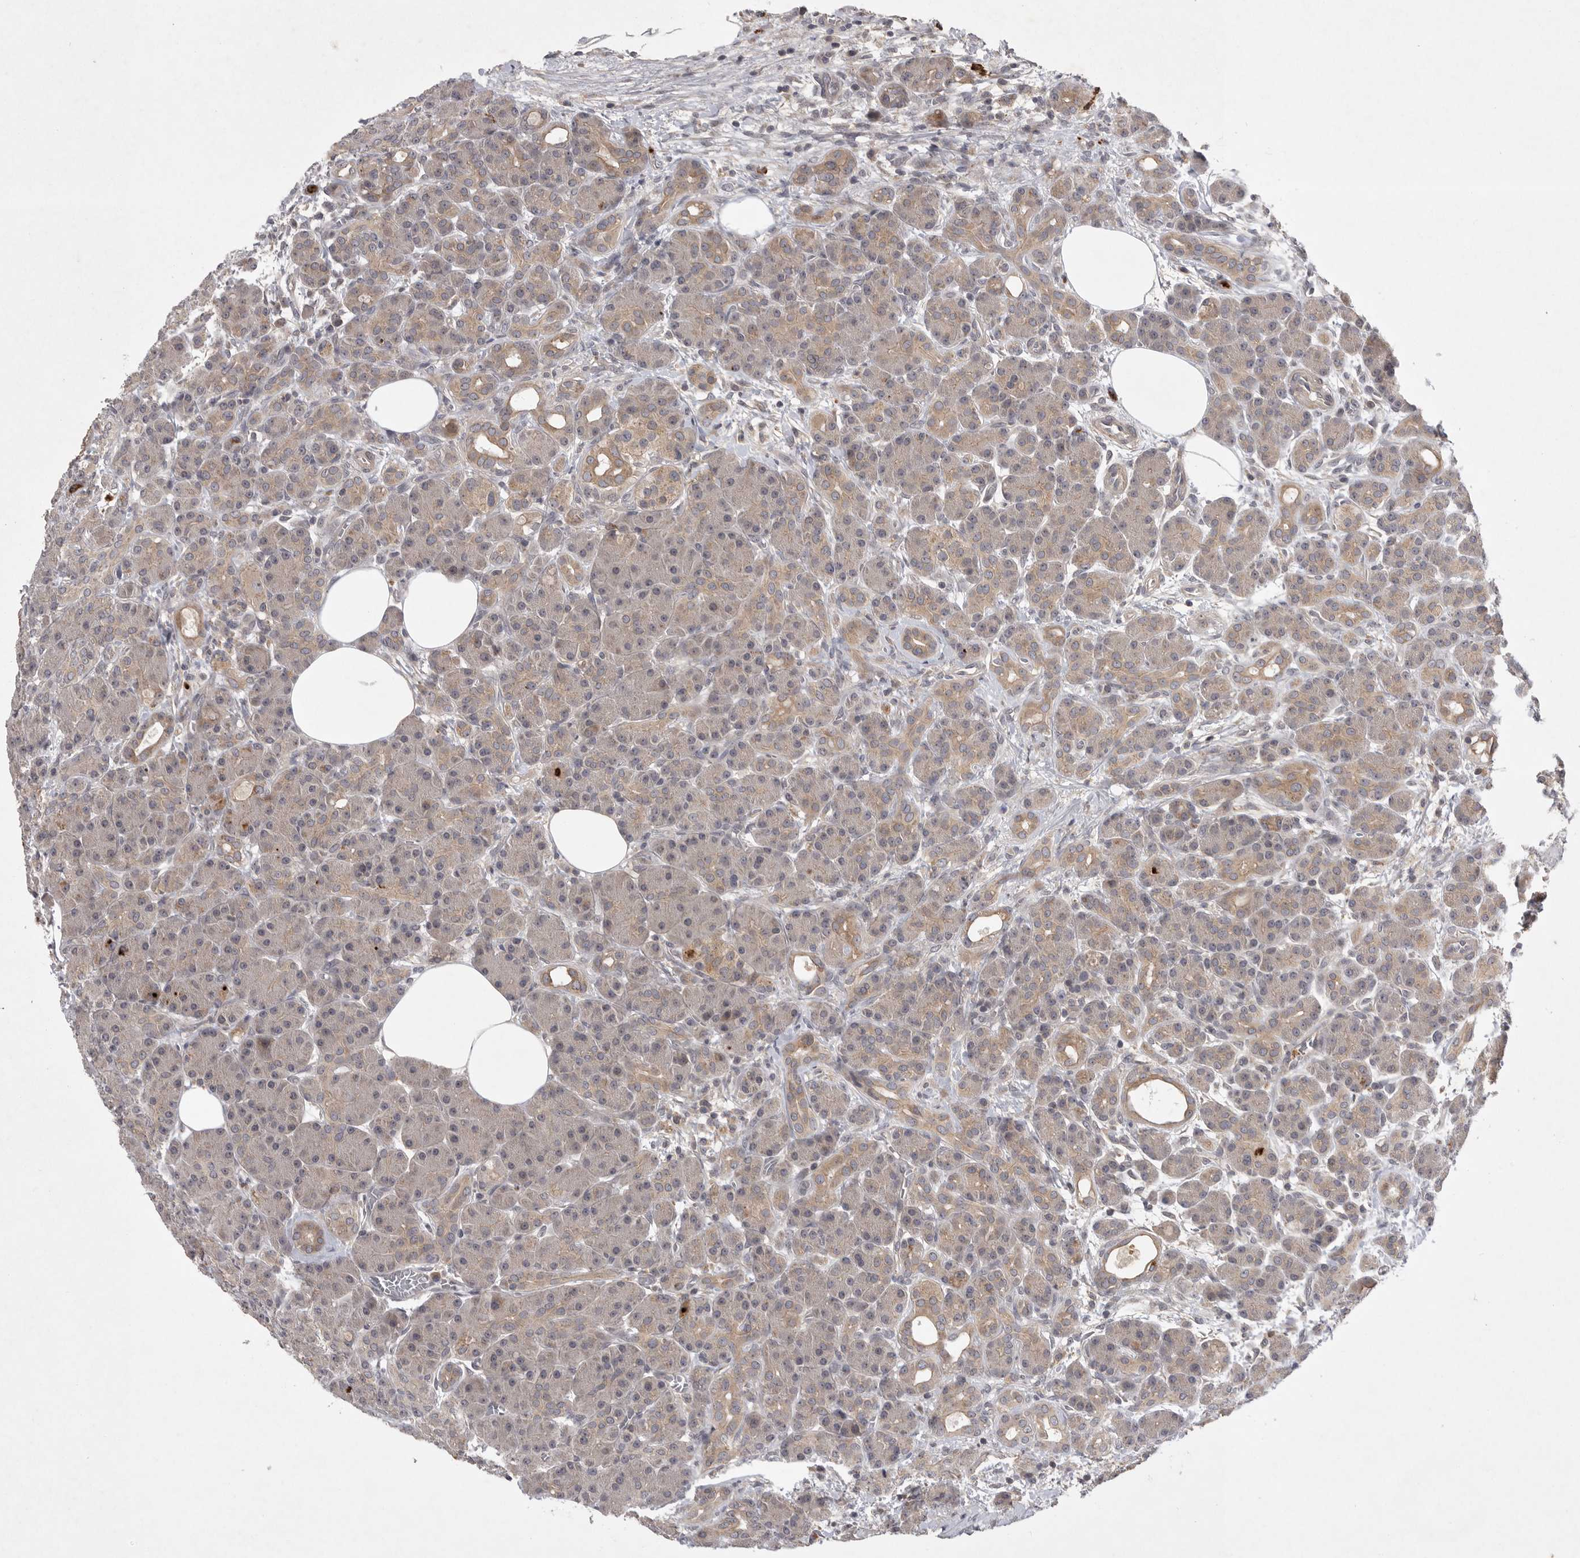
{"staining": {"intensity": "weak", "quantity": "25%-75%", "location": "cytoplasmic/membranous"}, "tissue": "pancreas", "cell_type": "Exocrine glandular cells", "image_type": "normal", "snomed": [{"axis": "morphology", "description": "Normal tissue, NOS"}, {"axis": "topography", "description": "Pancreas"}], "caption": "The photomicrograph demonstrates staining of benign pancreas, revealing weak cytoplasmic/membranous protein expression (brown color) within exocrine glandular cells. Using DAB (brown) and hematoxylin (blue) stains, captured at high magnification using brightfield microscopy.", "gene": "UBE3D", "patient": {"sex": "male", "age": 63}}